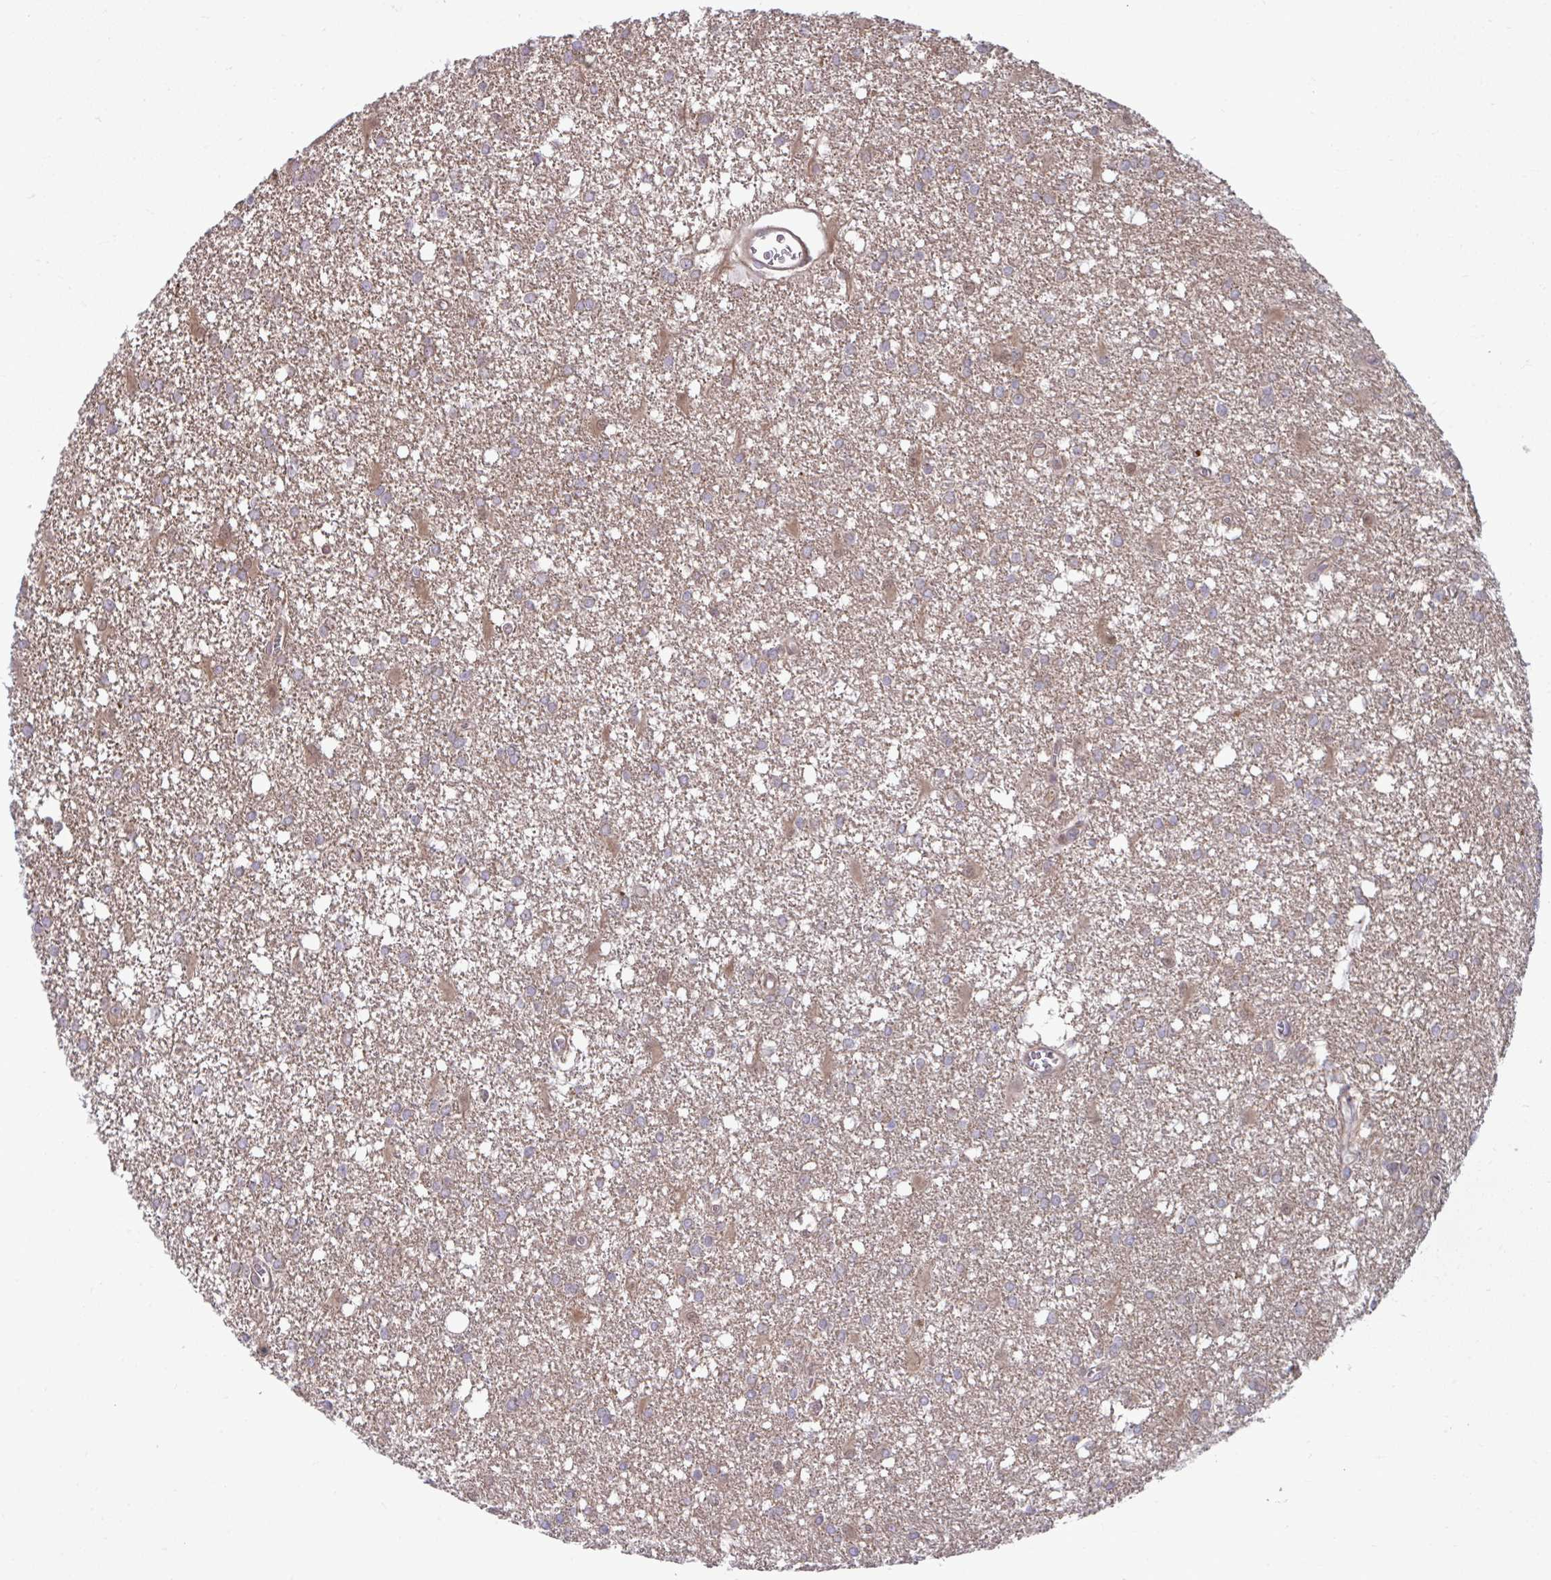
{"staining": {"intensity": "moderate", "quantity": "25%-75%", "location": "cytoplasmic/membranous"}, "tissue": "glioma", "cell_type": "Tumor cells", "image_type": "cancer", "snomed": [{"axis": "morphology", "description": "Glioma, malignant, High grade"}, {"axis": "topography", "description": "Brain"}], "caption": "Glioma was stained to show a protein in brown. There is medium levels of moderate cytoplasmic/membranous positivity in about 25%-75% of tumor cells.", "gene": "PCDHB7", "patient": {"sex": "male", "age": 48}}